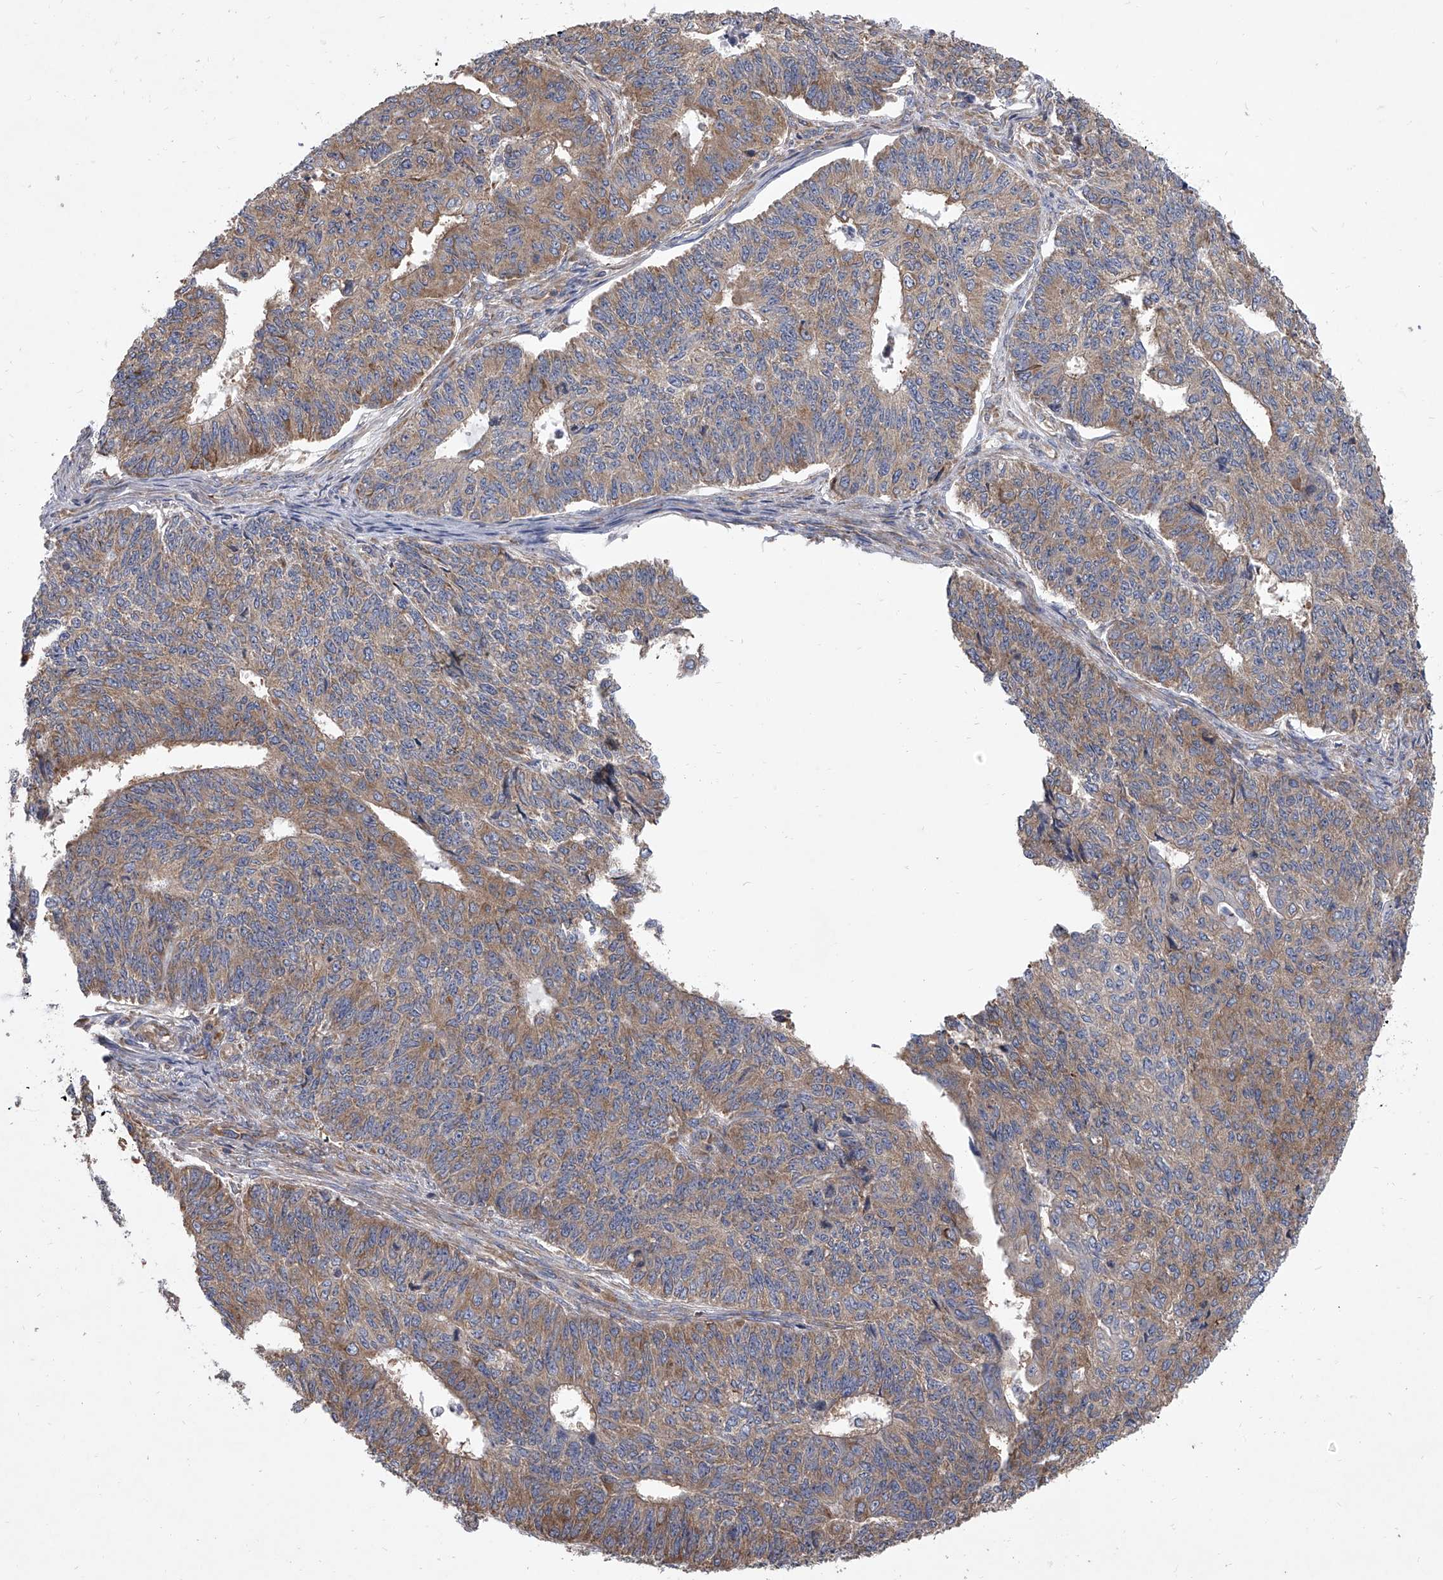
{"staining": {"intensity": "moderate", "quantity": ">75%", "location": "cytoplasmic/membranous"}, "tissue": "endometrial cancer", "cell_type": "Tumor cells", "image_type": "cancer", "snomed": [{"axis": "morphology", "description": "Adenocarcinoma, NOS"}, {"axis": "topography", "description": "Endometrium"}], "caption": "IHC (DAB (3,3'-diaminobenzidine)) staining of human endometrial adenocarcinoma exhibits moderate cytoplasmic/membranous protein staining in approximately >75% of tumor cells. The staining was performed using DAB, with brown indicating positive protein expression. Nuclei are stained blue with hematoxylin.", "gene": "EIF2S2", "patient": {"sex": "female", "age": 32}}